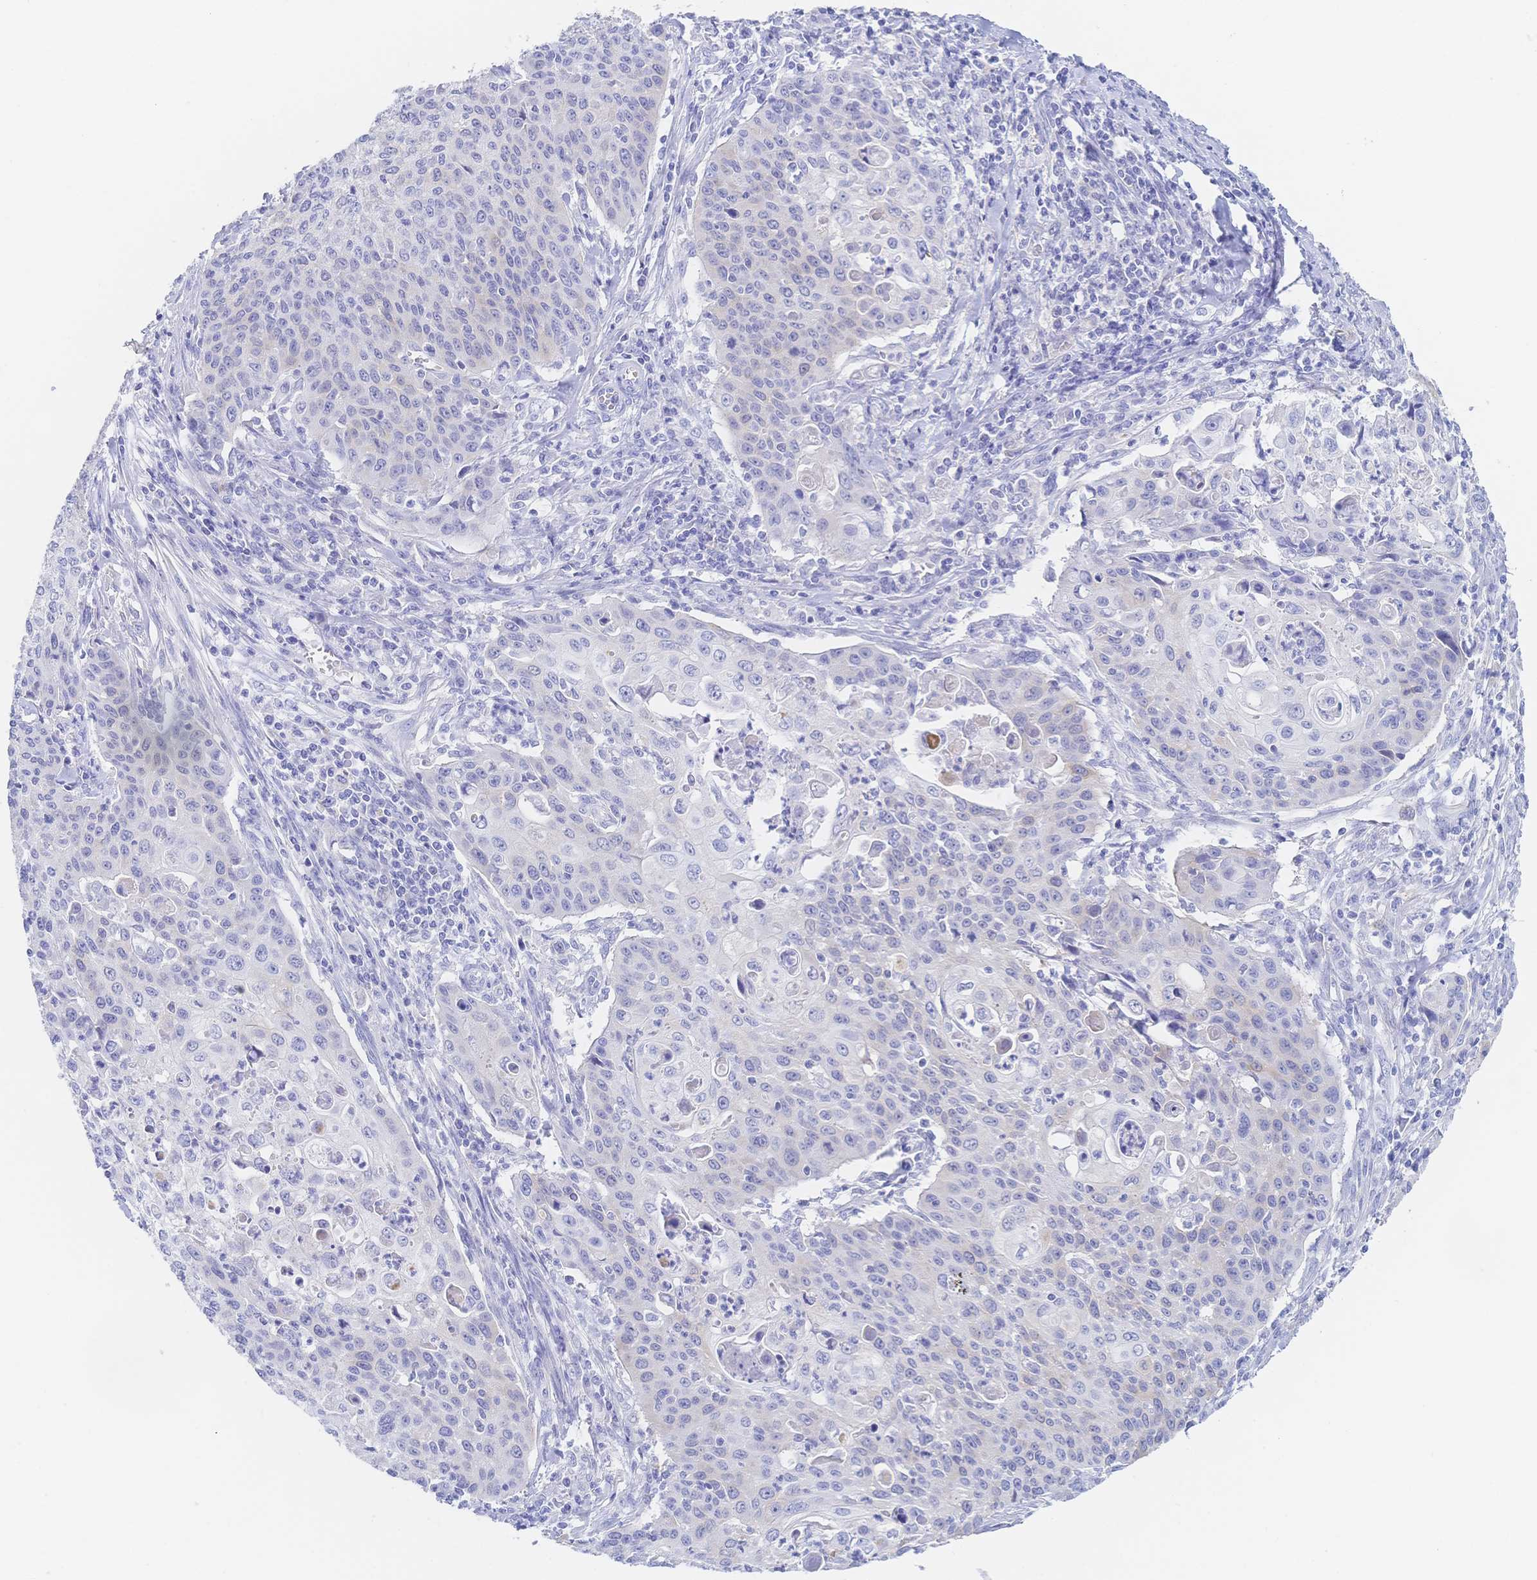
{"staining": {"intensity": "weak", "quantity": "25%-75%", "location": "cytoplasmic/membranous"}, "tissue": "cervical cancer", "cell_type": "Tumor cells", "image_type": "cancer", "snomed": [{"axis": "morphology", "description": "Squamous cell carcinoma, NOS"}, {"axis": "topography", "description": "Cervix"}], "caption": "Approximately 25%-75% of tumor cells in human cervical cancer (squamous cell carcinoma) exhibit weak cytoplasmic/membranous protein staining as visualized by brown immunohistochemical staining.", "gene": "RRM1", "patient": {"sex": "female", "age": 65}}